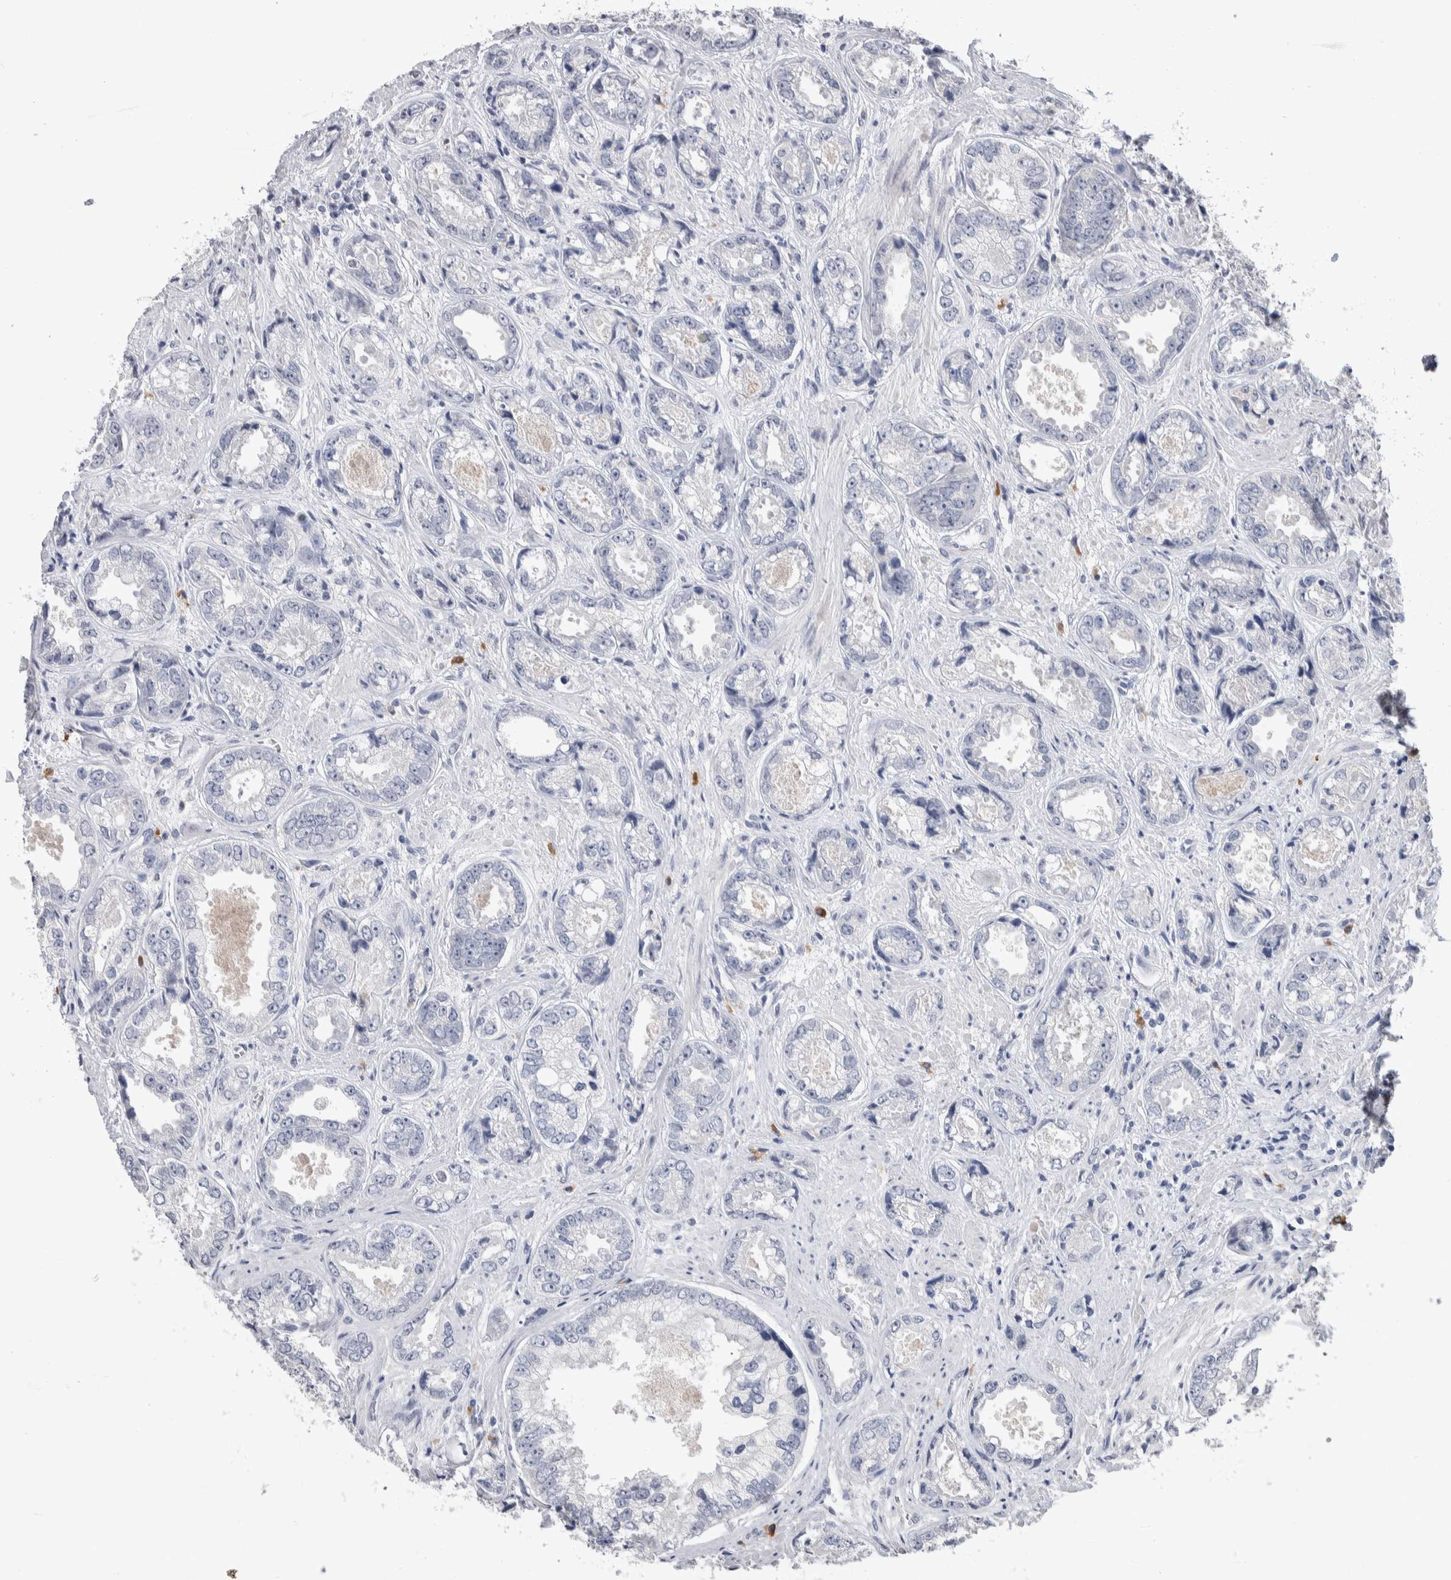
{"staining": {"intensity": "negative", "quantity": "none", "location": "none"}, "tissue": "prostate cancer", "cell_type": "Tumor cells", "image_type": "cancer", "snomed": [{"axis": "morphology", "description": "Adenocarcinoma, High grade"}, {"axis": "topography", "description": "Prostate"}], "caption": "Immunohistochemical staining of human prostate cancer (high-grade adenocarcinoma) reveals no significant positivity in tumor cells.", "gene": "TMEM102", "patient": {"sex": "male", "age": 61}}